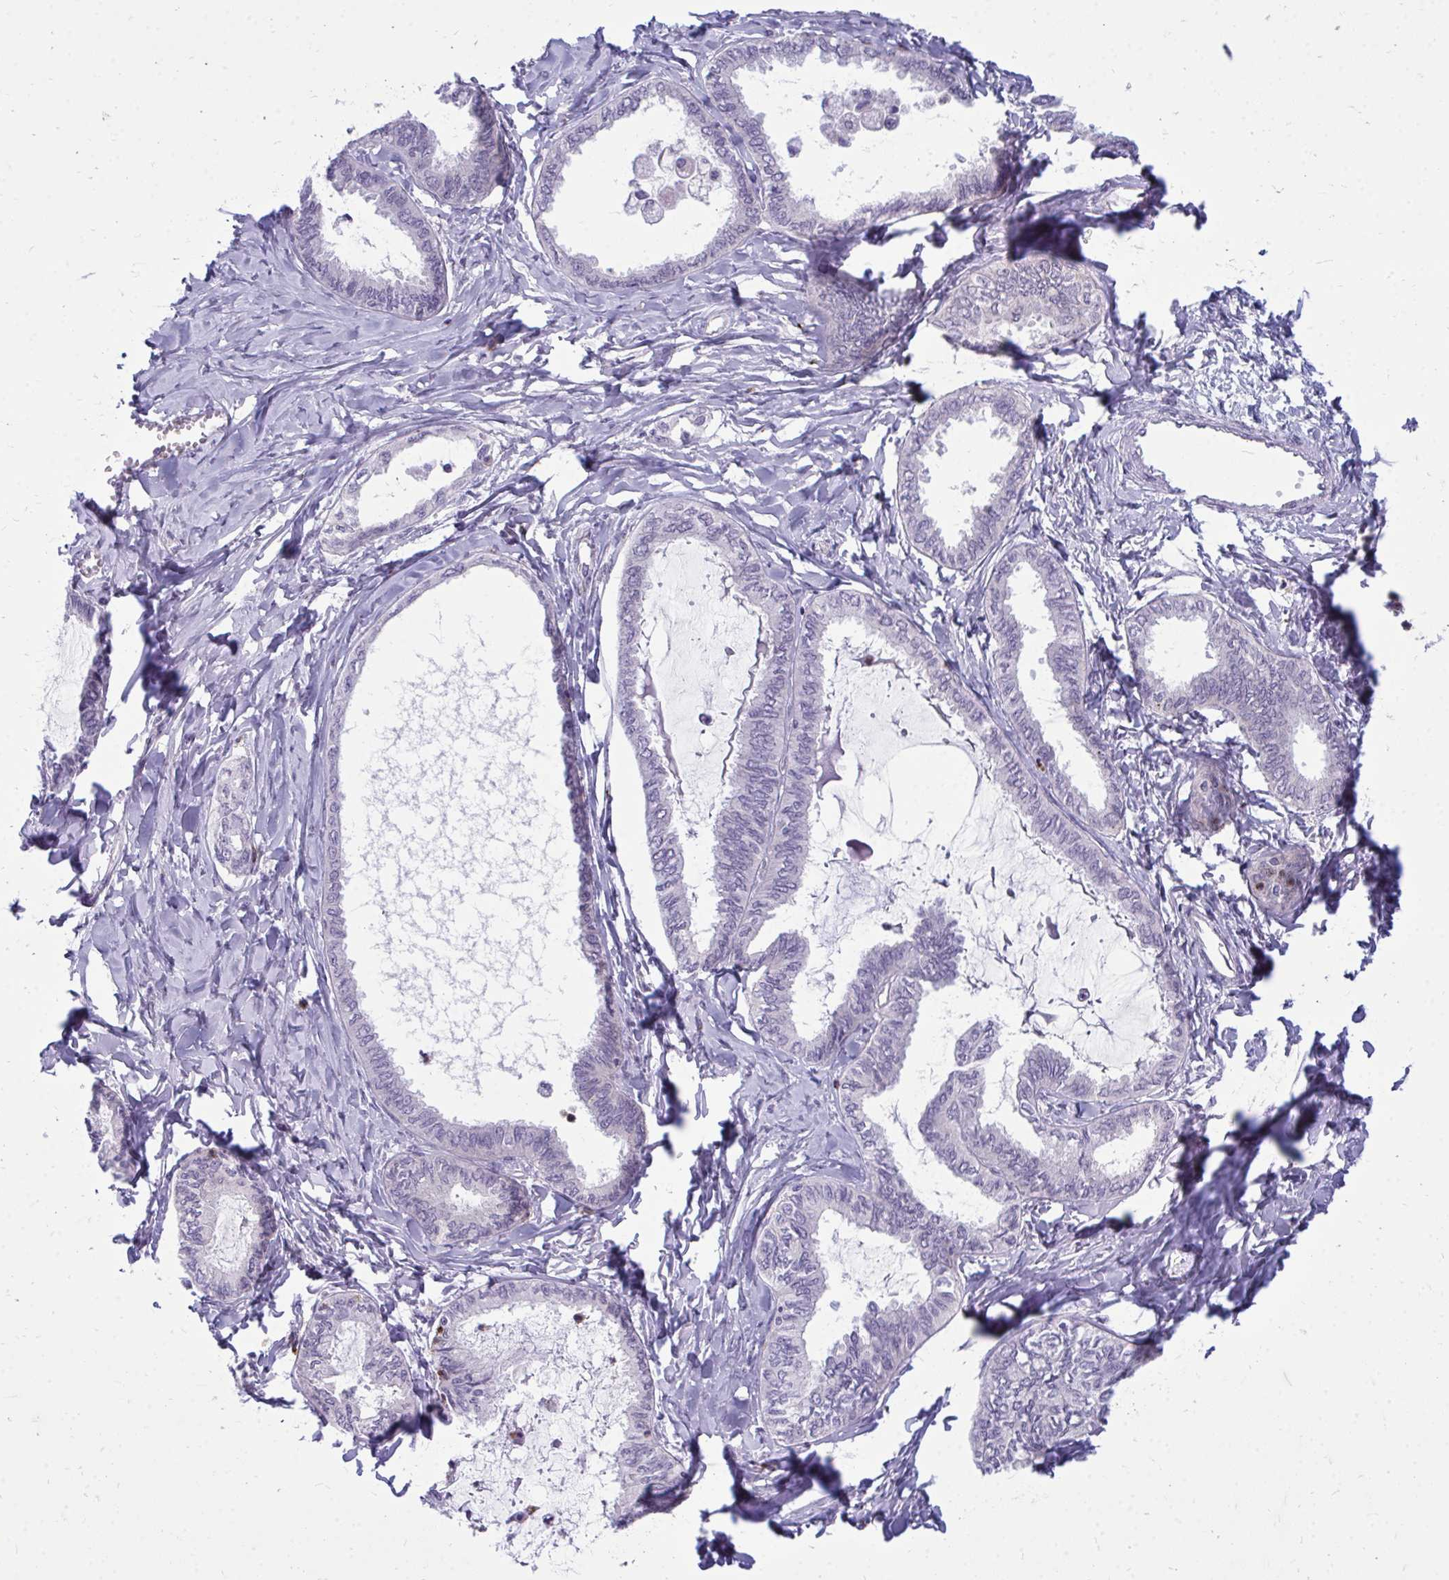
{"staining": {"intensity": "negative", "quantity": "none", "location": "none"}, "tissue": "ovarian cancer", "cell_type": "Tumor cells", "image_type": "cancer", "snomed": [{"axis": "morphology", "description": "Carcinoma, endometroid"}, {"axis": "topography", "description": "Ovary"}], "caption": "Tumor cells are negative for brown protein staining in endometroid carcinoma (ovarian).", "gene": "ACSL5", "patient": {"sex": "female", "age": 70}}